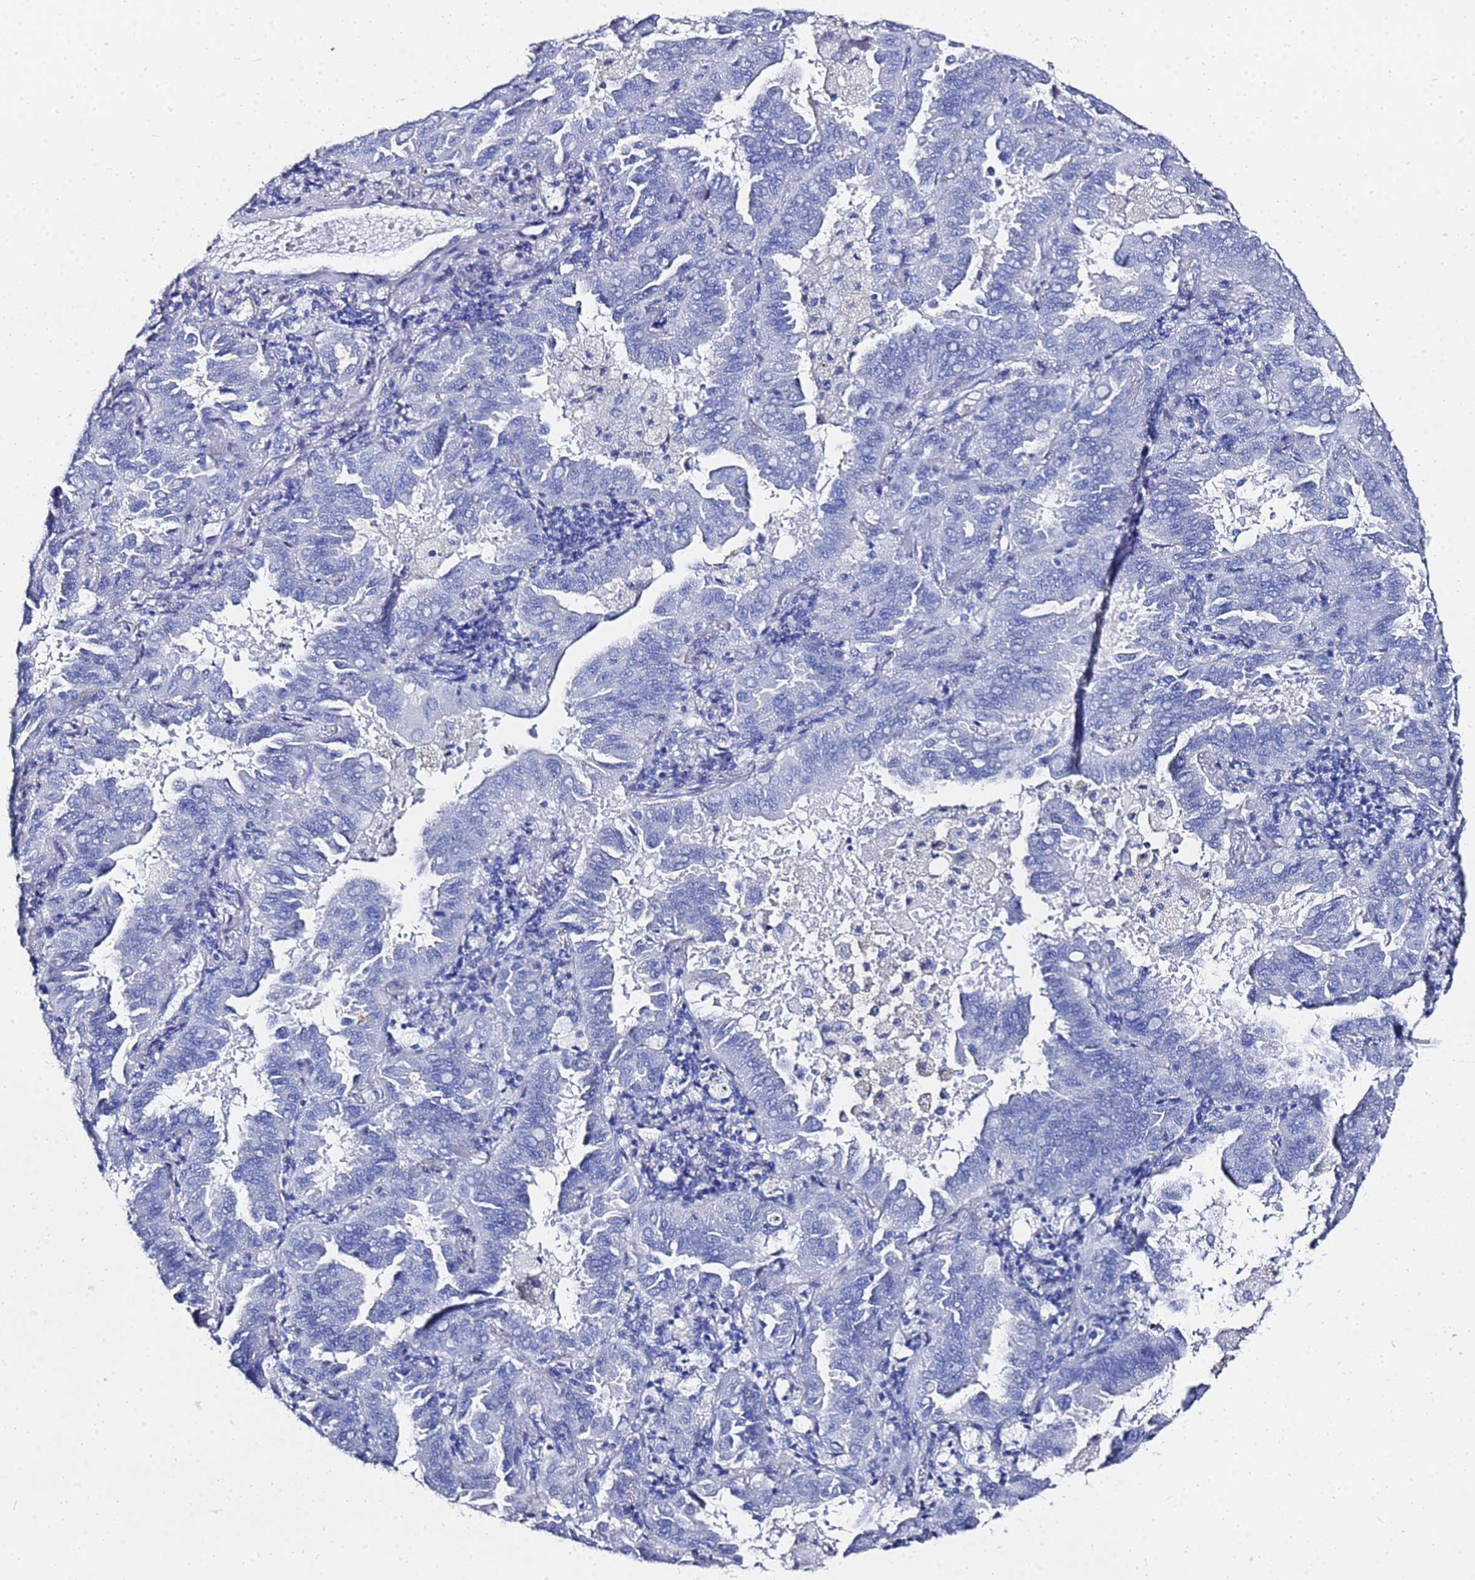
{"staining": {"intensity": "negative", "quantity": "none", "location": "none"}, "tissue": "lung cancer", "cell_type": "Tumor cells", "image_type": "cancer", "snomed": [{"axis": "morphology", "description": "Adenocarcinoma, NOS"}, {"axis": "topography", "description": "Lung"}], "caption": "High magnification brightfield microscopy of adenocarcinoma (lung) stained with DAB (brown) and counterstained with hematoxylin (blue): tumor cells show no significant positivity. Brightfield microscopy of immunohistochemistry (IHC) stained with DAB (brown) and hematoxylin (blue), captured at high magnification.", "gene": "GGT1", "patient": {"sex": "male", "age": 64}}